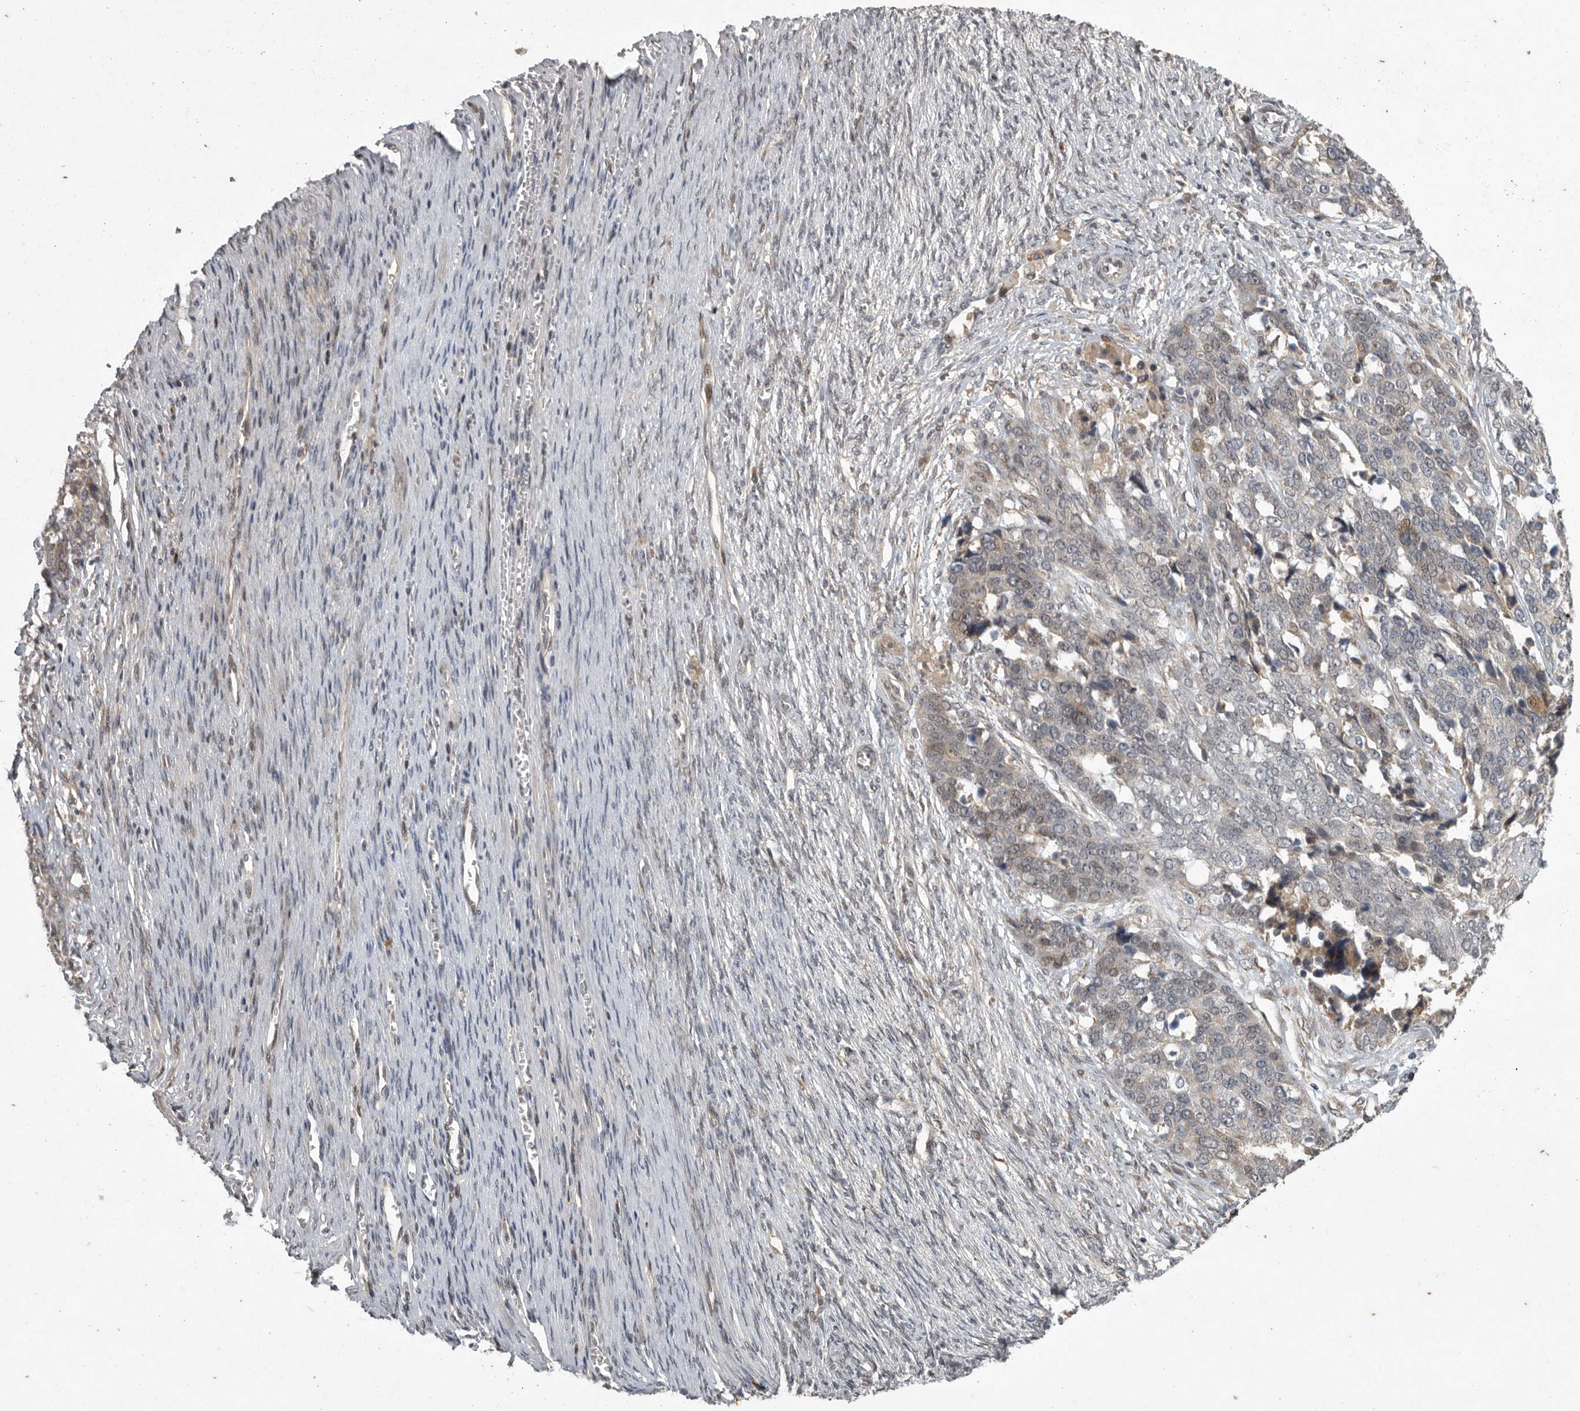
{"staining": {"intensity": "weak", "quantity": "<25%", "location": "cytoplasmic/membranous"}, "tissue": "ovarian cancer", "cell_type": "Tumor cells", "image_type": "cancer", "snomed": [{"axis": "morphology", "description": "Cystadenocarcinoma, serous, NOS"}, {"axis": "topography", "description": "Ovary"}], "caption": "Ovarian cancer (serous cystadenocarcinoma) stained for a protein using IHC reveals no positivity tumor cells.", "gene": "MAN2A1", "patient": {"sex": "female", "age": 44}}